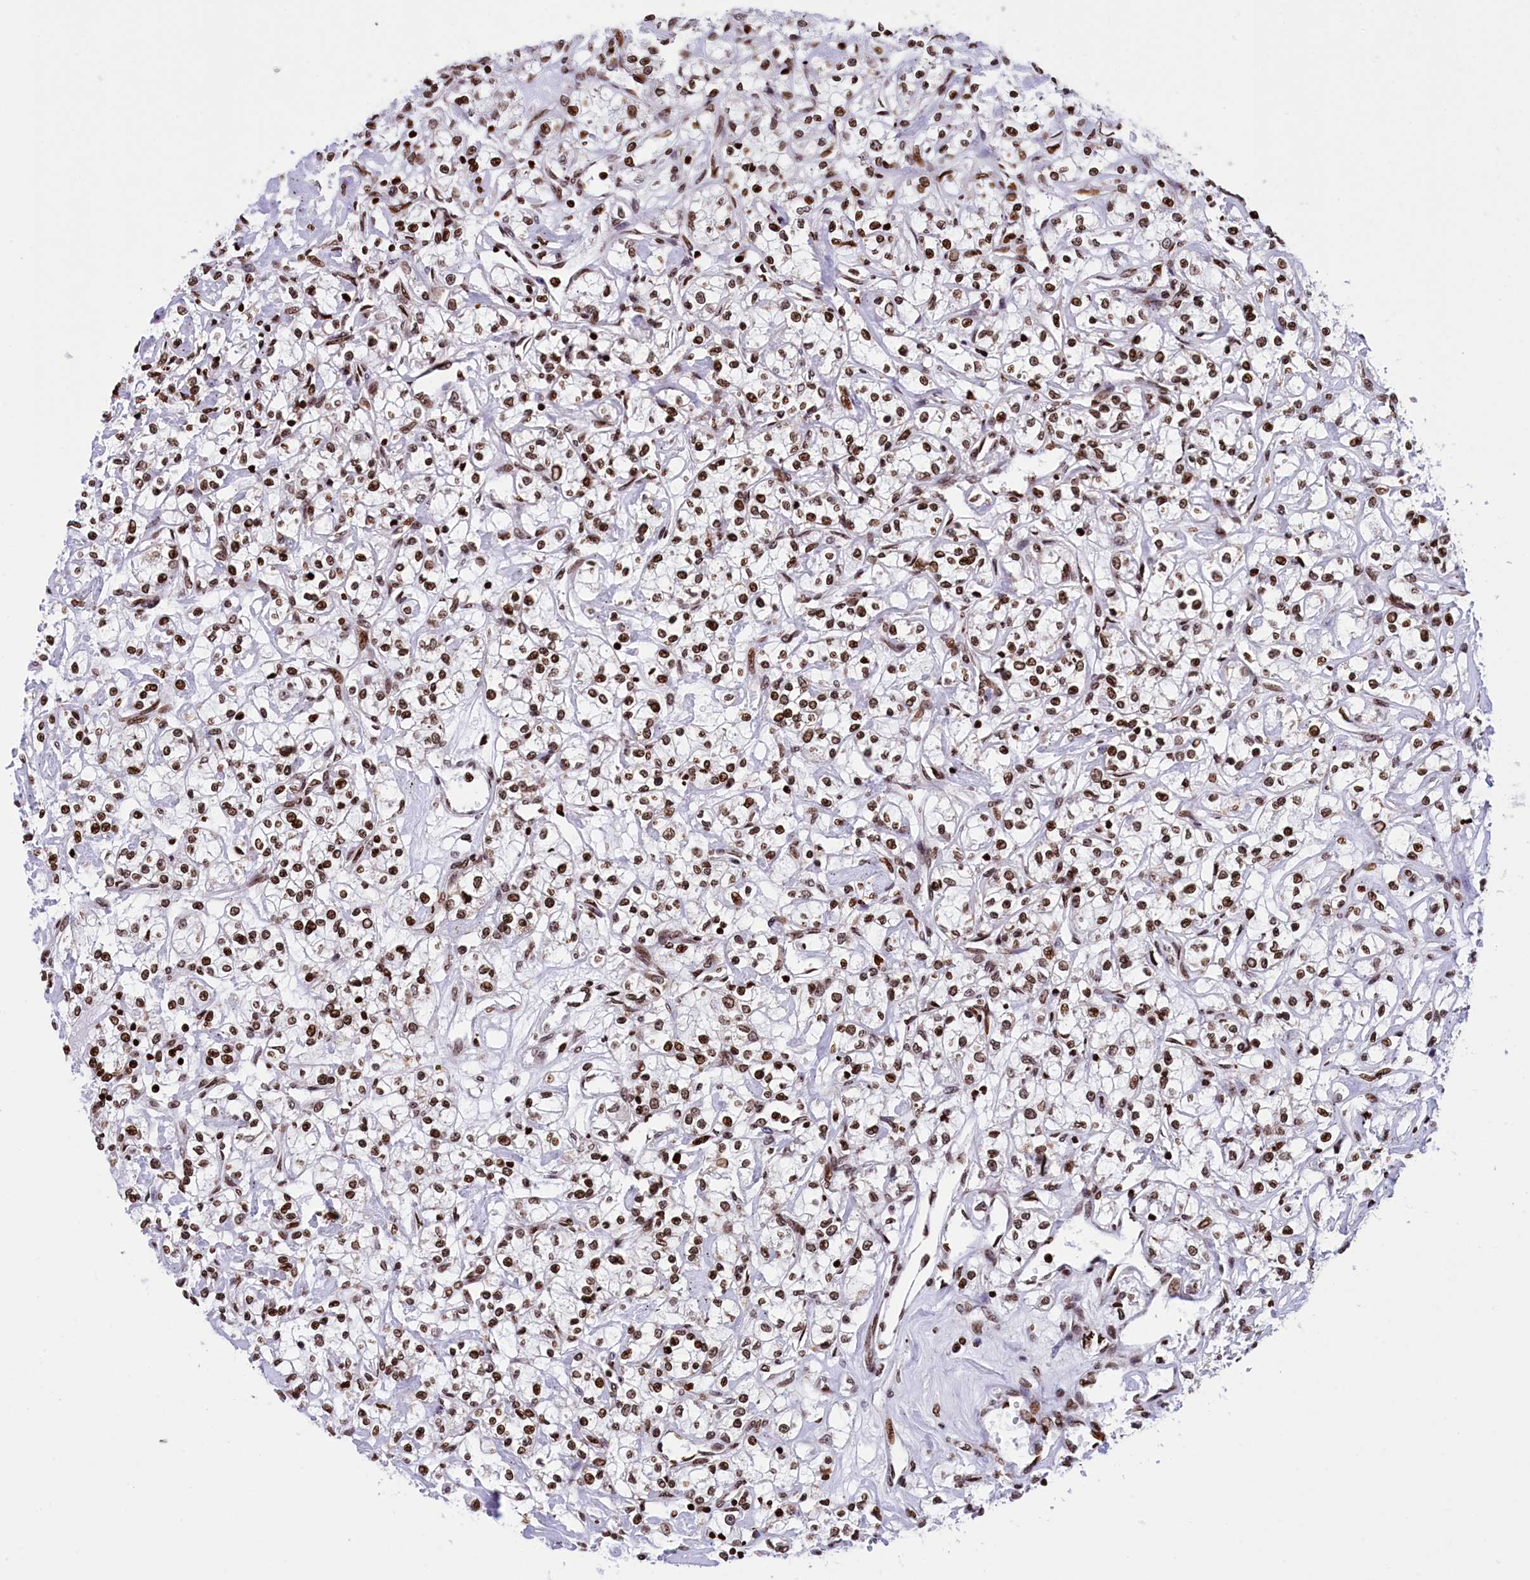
{"staining": {"intensity": "moderate", "quantity": ">75%", "location": "nuclear"}, "tissue": "renal cancer", "cell_type": "Tumor cells", "image_type": "cancer", "snomed": [{"axis": "morphology", "description": "Adenocarcinoma, NOS"}, {"axis": "topography", "description": "Kidney"}], "caption": "Protein analysis of renal cancer tissue displays moderate nuclear expression in approximately >75% of tumor cells.", "gene": "TIMM29", "patient": {"sex": "female", "age": 59}}